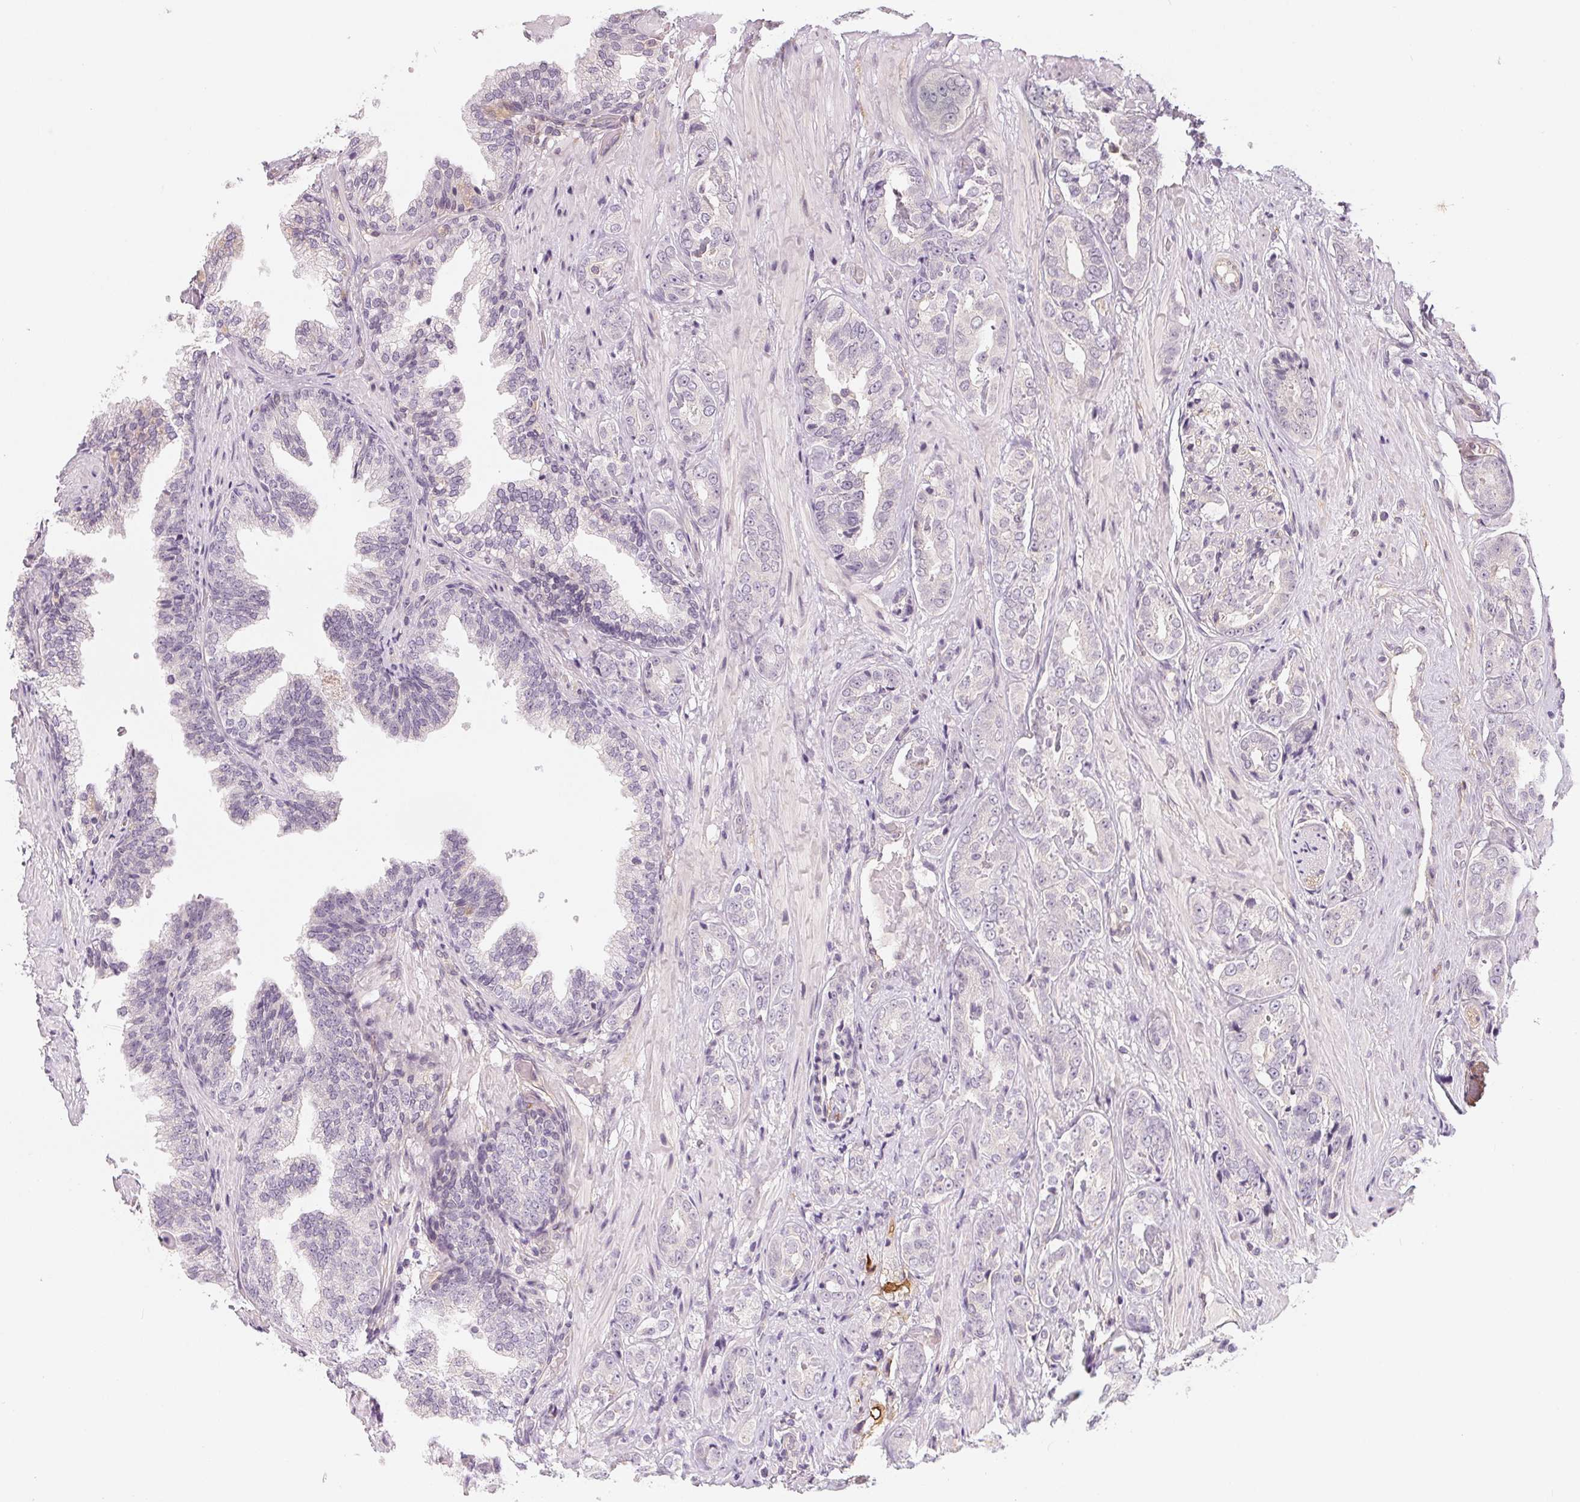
{"staining": {"intensity": "negative", "quantity": "none", "location": "none"}, "tissue": "prostate cancer", "cell_type": "Tumor cells", "image_type": "cancer", "snomed": [{"axis": "morphology", "description": "Adenocarcinoma, High grade"}, {"axis": "topography", "description": "Prostate"}], "caption": "This histopathology image is of prostate cancer (adenocarcinoma (high-grade)) stained with IHC to label a protein in brown with the nuclei are counter-stained blue. There is no staining in tumor cells.", "gene": "CFC1", "patient": {"sex": "male", "age": 71}}